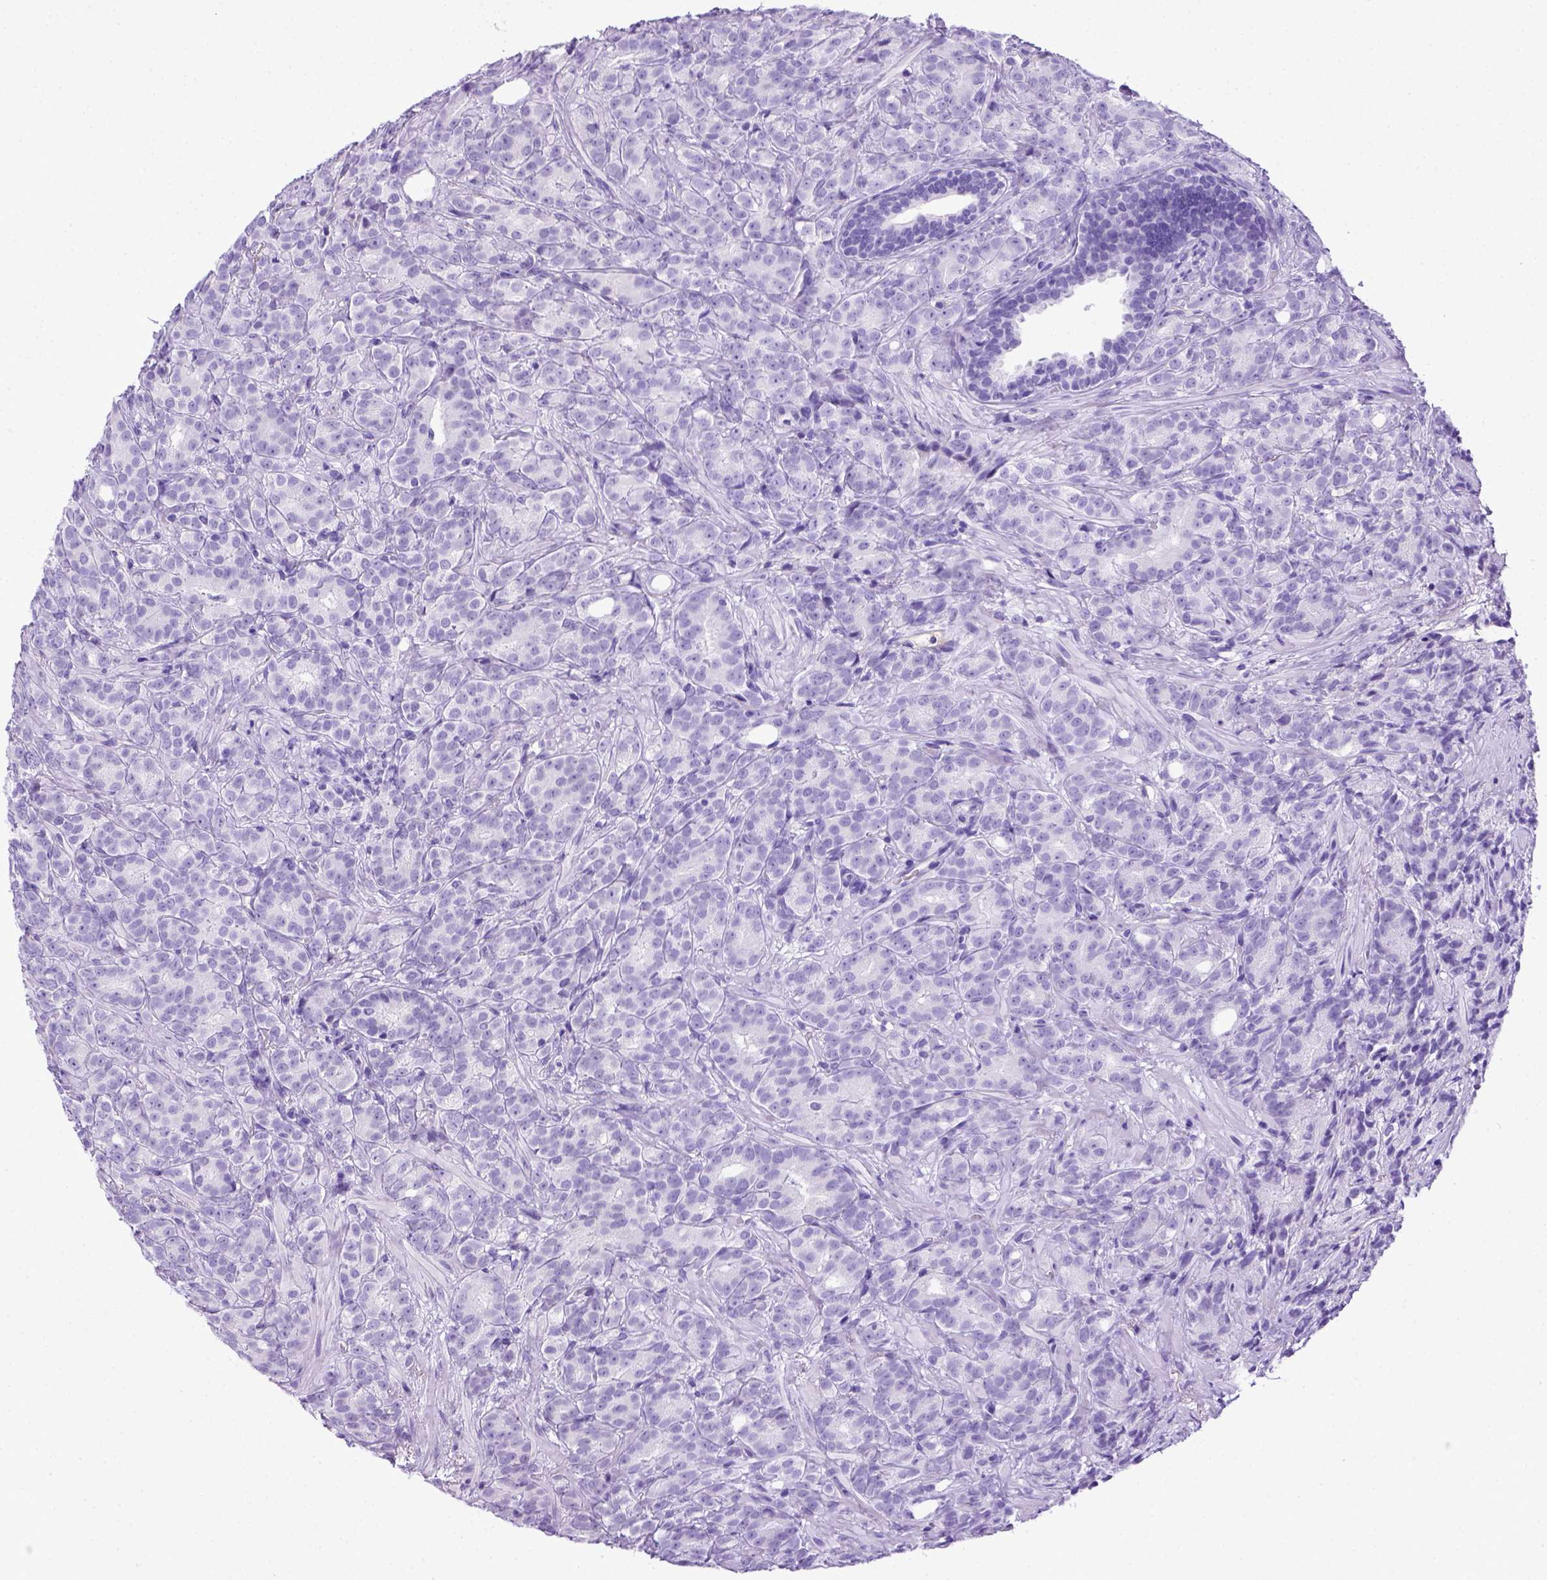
{"staining": {"intensity": "negative", "quantity": "none", "location": "none"}, "tissue": "prostate cancer", "cell_type": "Tumor cells", "image_type": "cancer", "snomed": [{"axis": "morphology", "description": "Adenocarcinoma, High grade"}, {"axis": "topography", "description": "Prostate"}], "caption": "Tumor cells show no significant staining in prostate cancer. (DAB (3,3'-diaminobenzidine) immunohistochemistry visualized using brightfield microscopy, high magnification).", "gene": "ITIH4", "patient": {"sex": "male", "age": 90}}